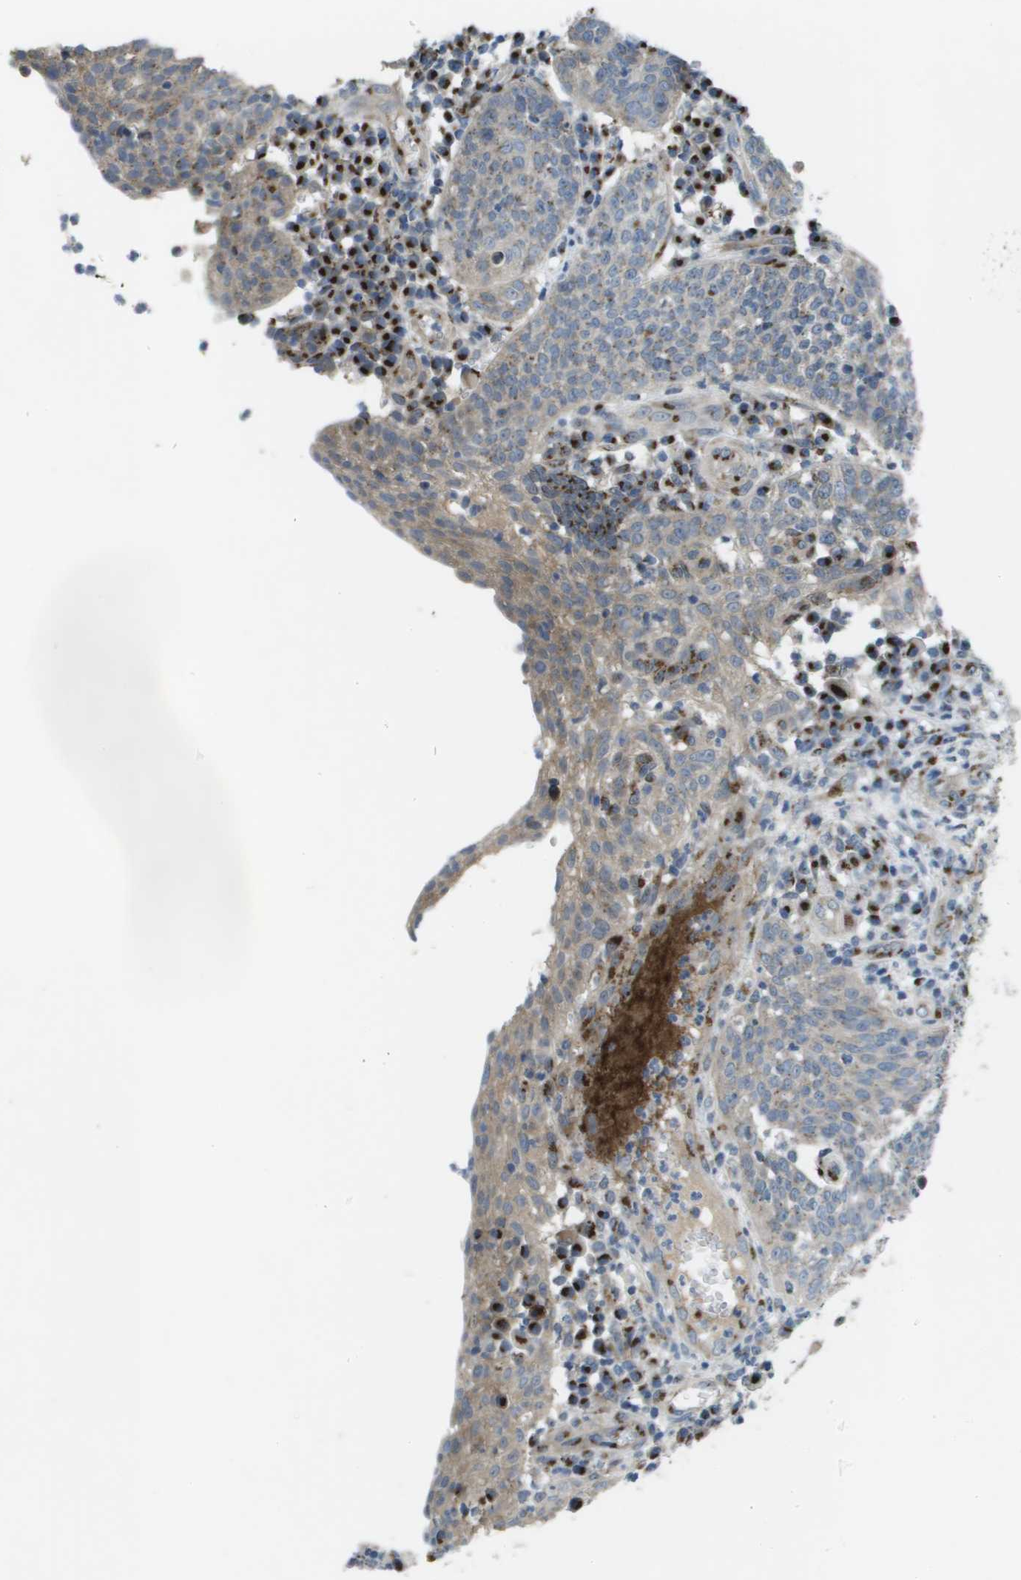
{"staining": {"intensity": "weak", "quantity": "<25%", "location": "cytoplasmic/membranous"}, "tissue": "cervical cancer", "cell_type": "Tumor cells", "image_type": "cancer", "snomed": [{"axis": "morphology", "description": "Squamous cell carcinoma, NOS"}, {"axis": "topography", "description": "Cervix"}], "caption": "DAB (3,3'-diaminobenzidine) immunohistochemical staining of cervical cancer (squamous cell carcinoma) reveals no significant positivity in tumor cells.", "gene": "QSOX2", "patient": {"sex": "female", "age": 34}}